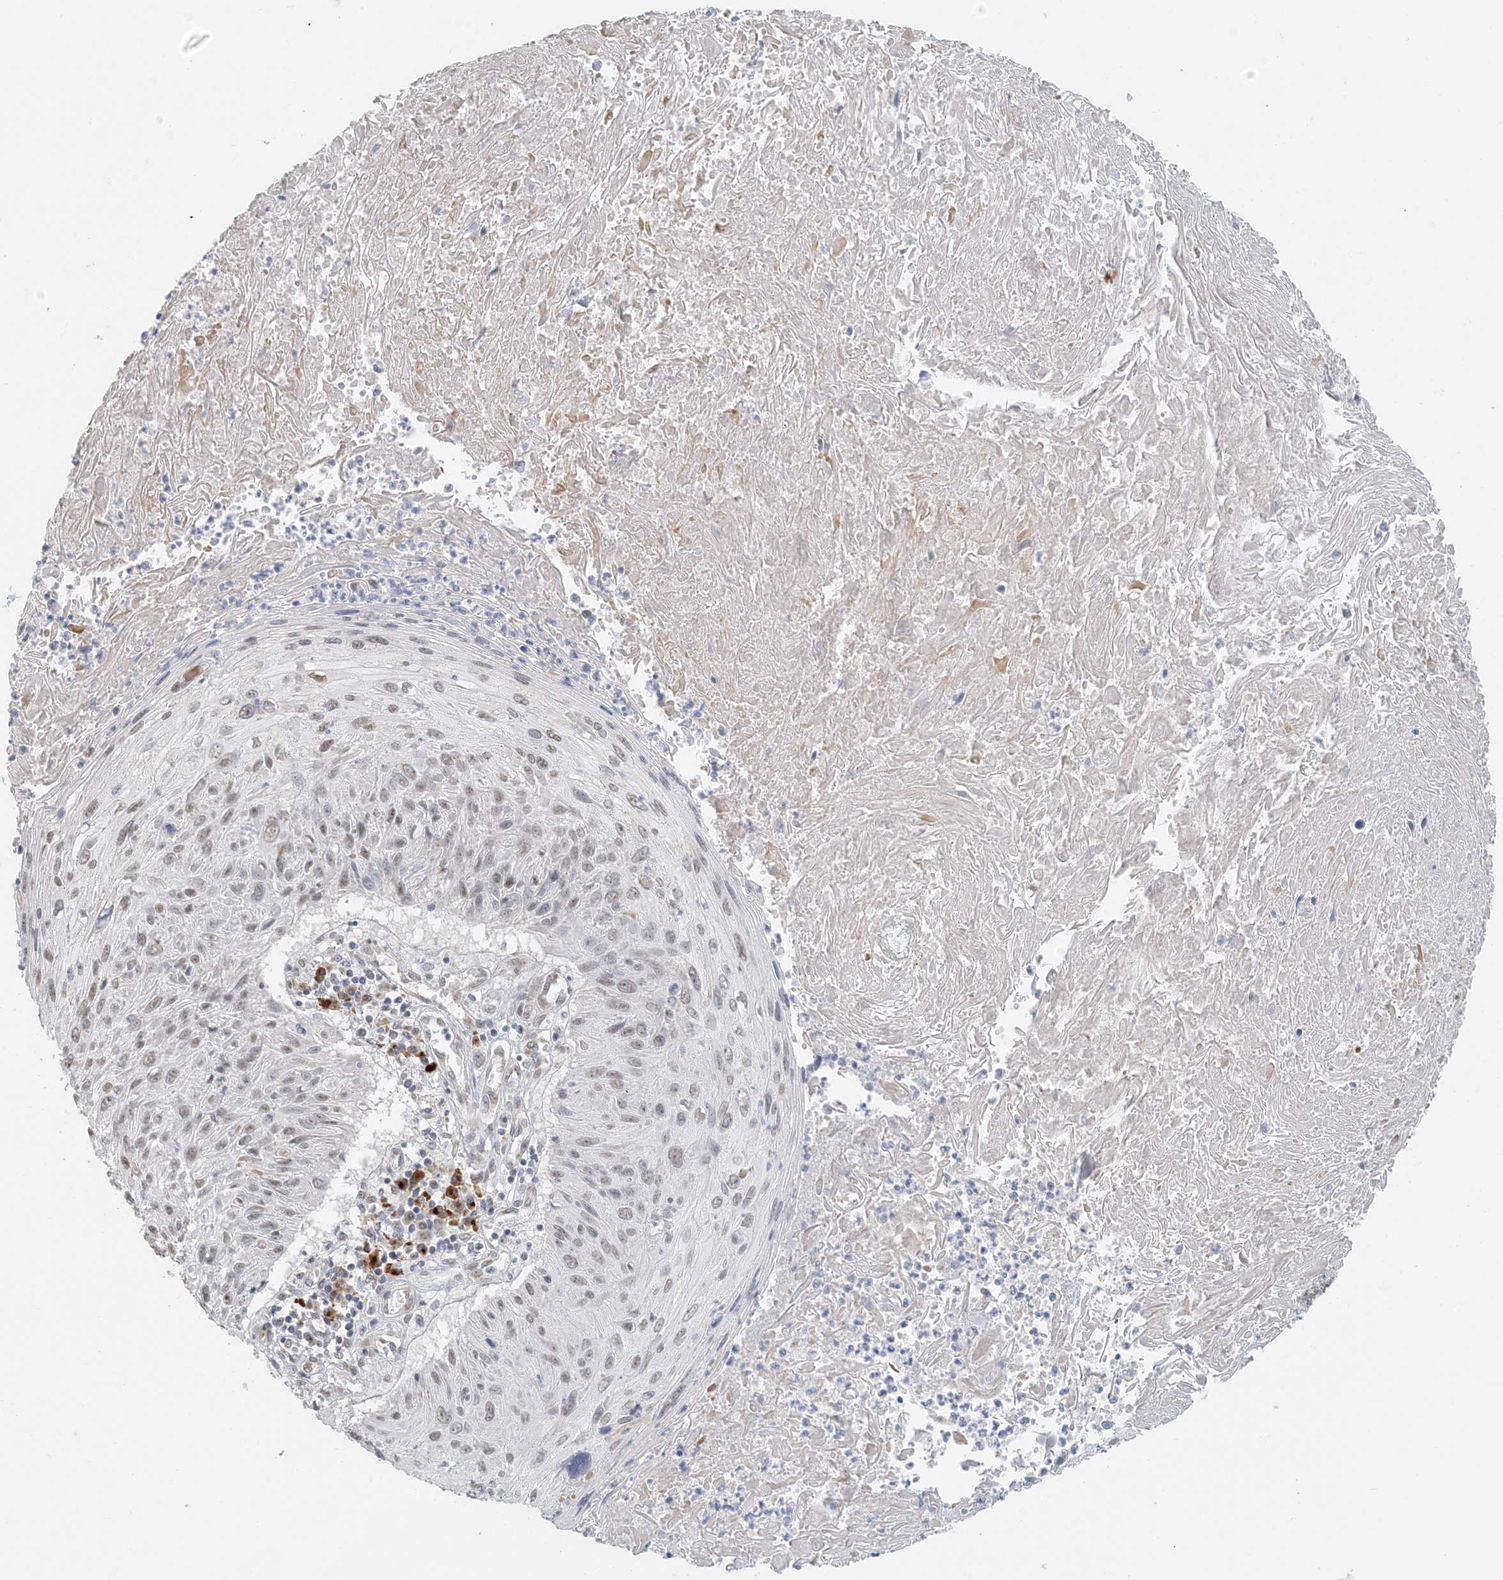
{"staining": {"intensity": "weak", "quantity": "25%-75%", "location": "nuclear"}, "tissue": "cervical cancer", "cell_type": "Tumor cells", "image_type": "cancer", "snomed": [{"axis": "morphology", "description": "Squamous cell carcinoma, NOS"}, {"axis": "topography", "description": "Cervix"}], "caption": "Immunohistochemistry of human cervical cancer shows low levels of weak nuclear expression in about 25%-75% of tumor cells. The protein of interest is shown in brown color, while the nuclei are stained blue.", "gene": "ZCCHC4", "patient": {"sex": "female", "age": 51}}